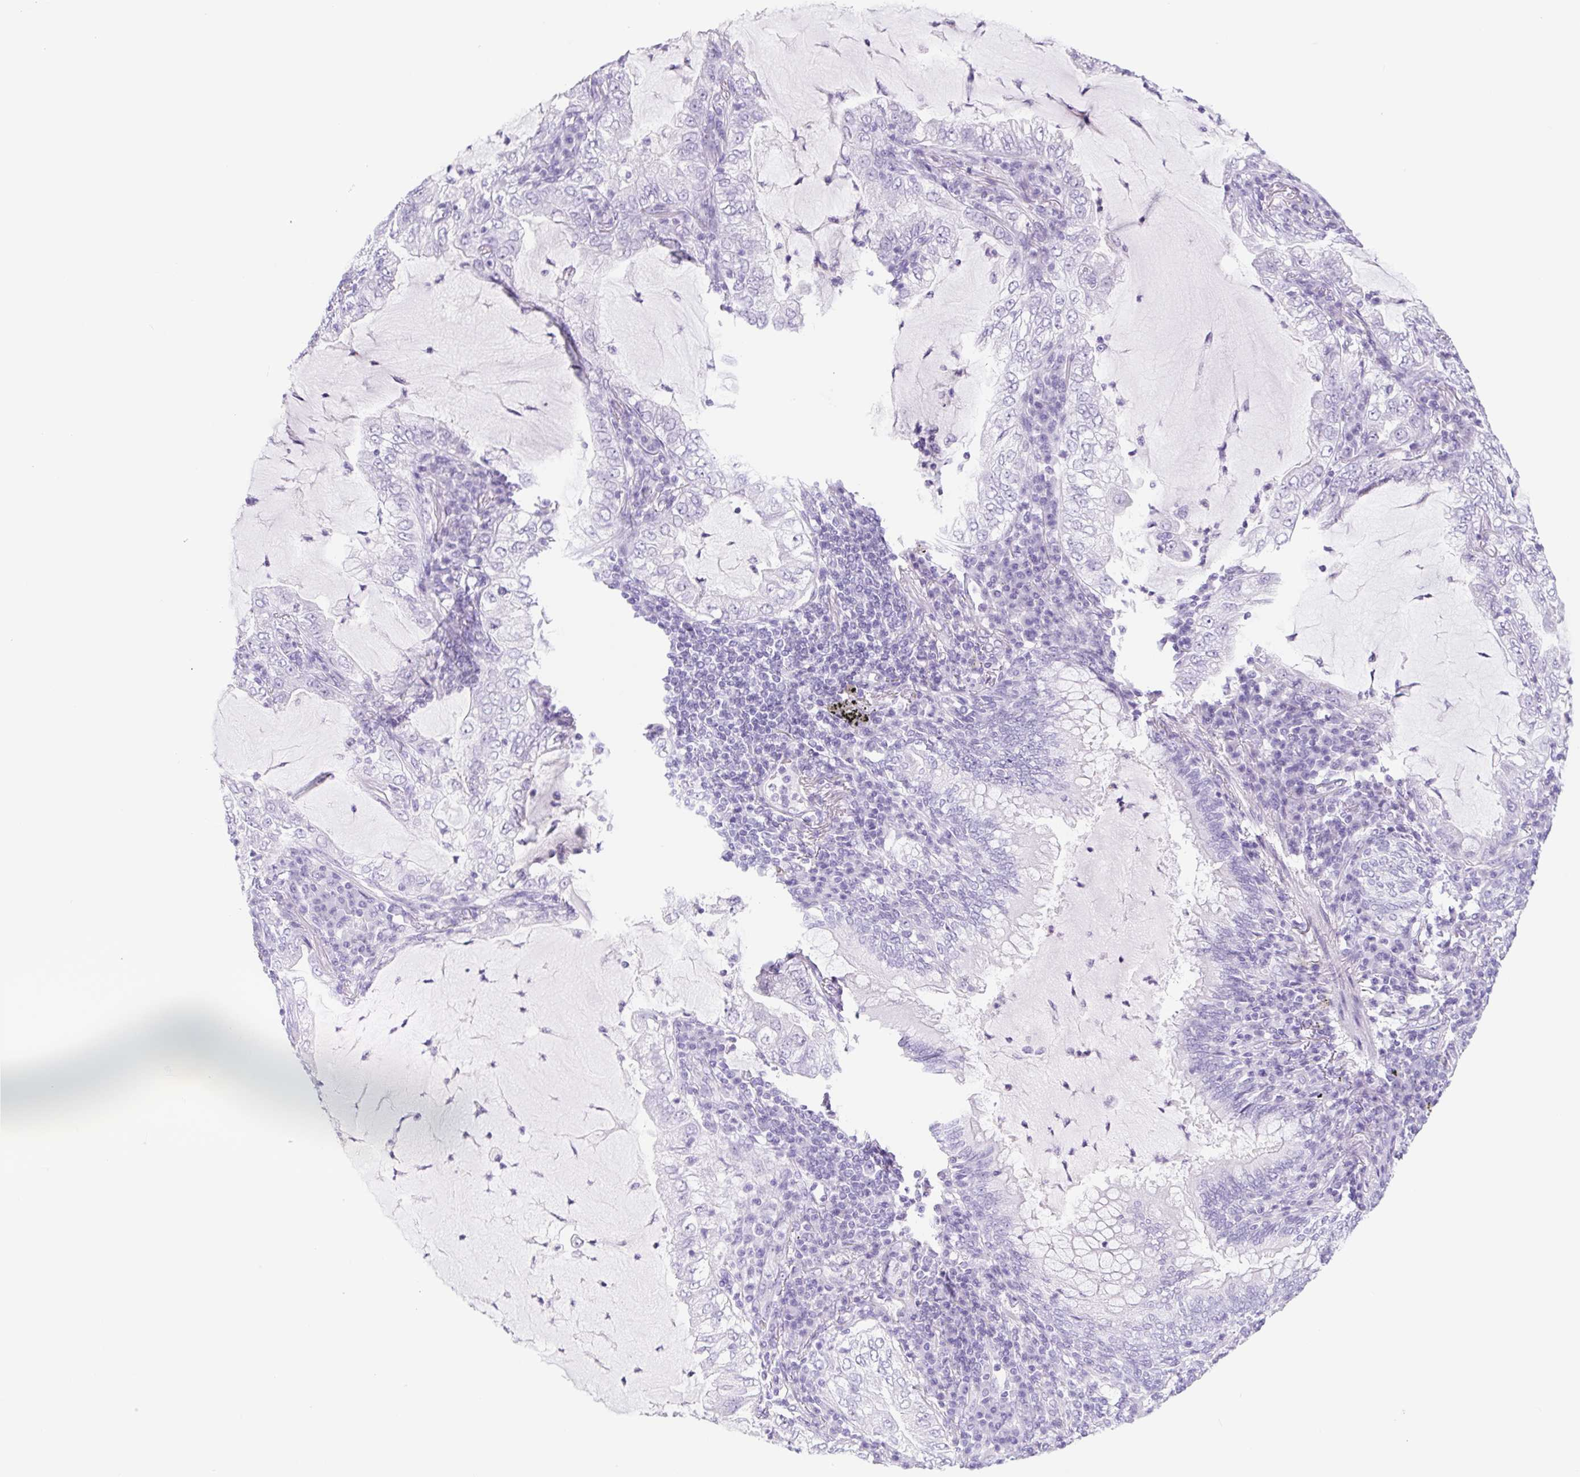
{"staining": {"intensity": "negative", "quantity": "none", "location": "none"}, "tissue": "lung cancer", "cell_type": "Tumor cells", "image_type": "cancer", "snomed": [{"axis": "morphology", "description": "Adenocarcinoma, NOS"}, {"axis": "topography", "description": "Lung"}], "caption": "Tumor cells are negative for protein expression in human lung adenocarcinoma. The staining is performed using DAB (3,3'-diaminobenzidine) brown chromogen with nuclei counter-stained in using hematoxylin.", "gene": "CYP21A2", "patient": {"sex": "female", "age": 73}}